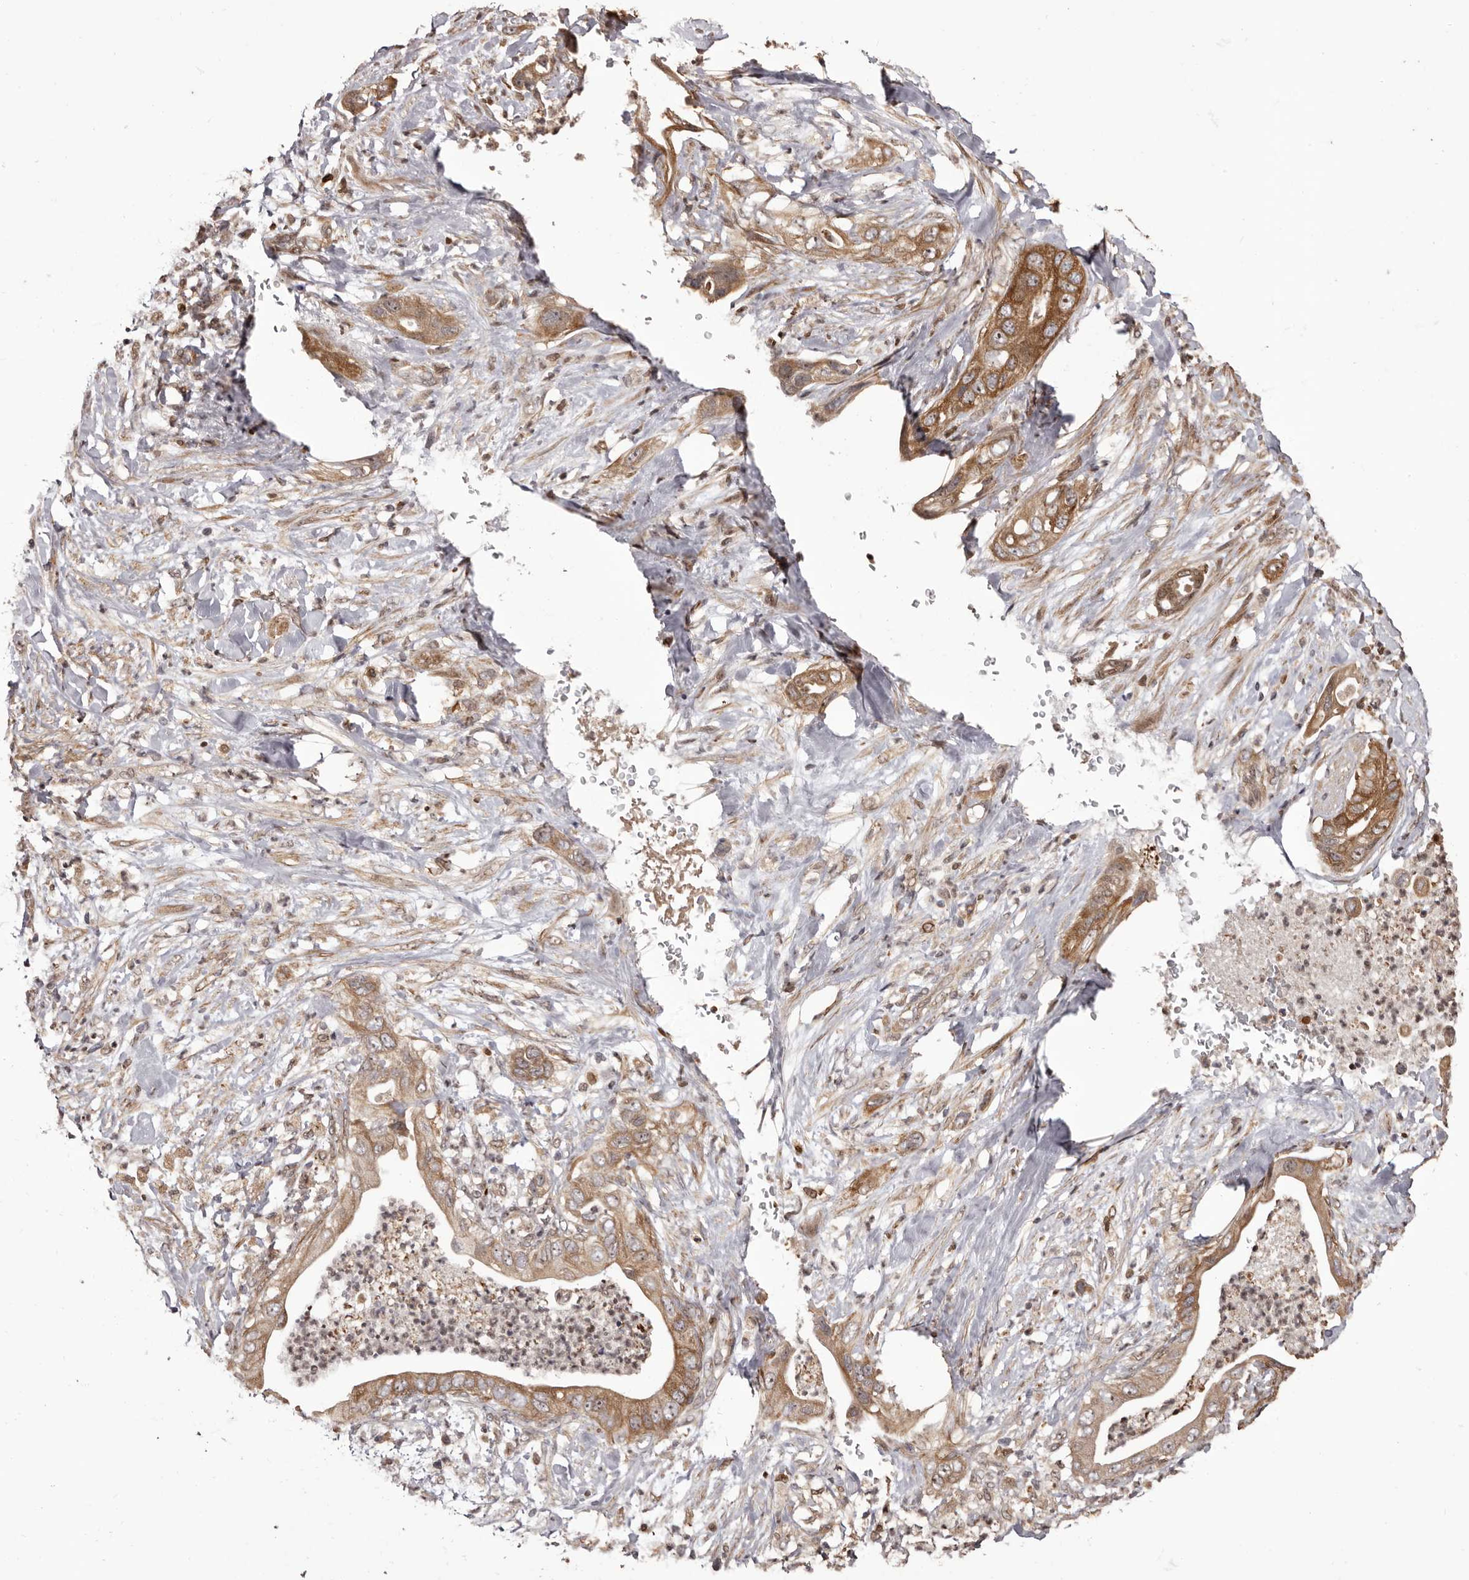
{"staining": {"intensity": "moderate", "quantity": ">75%", "location": "cytoplasmic/membranous"}, "tissue": "pancreatic cancer", "cell_type": "Tumor cells", "image_type": "cancer", "snomed": [{"axis": "morphology", "description": "Adenocarcinoma, NOS"}, {"axis": "topography", "description": "Pancreas"}], "caption": "The histopathology image demonstrates staining of pancreatic cancer (adenocarcinoma), revealing moderate cytoplasmic/membranous protein staining (brown color) within tumor cells.", "gene": "ZCCHC7", "patient": {"sex": "female", "age": 78}}